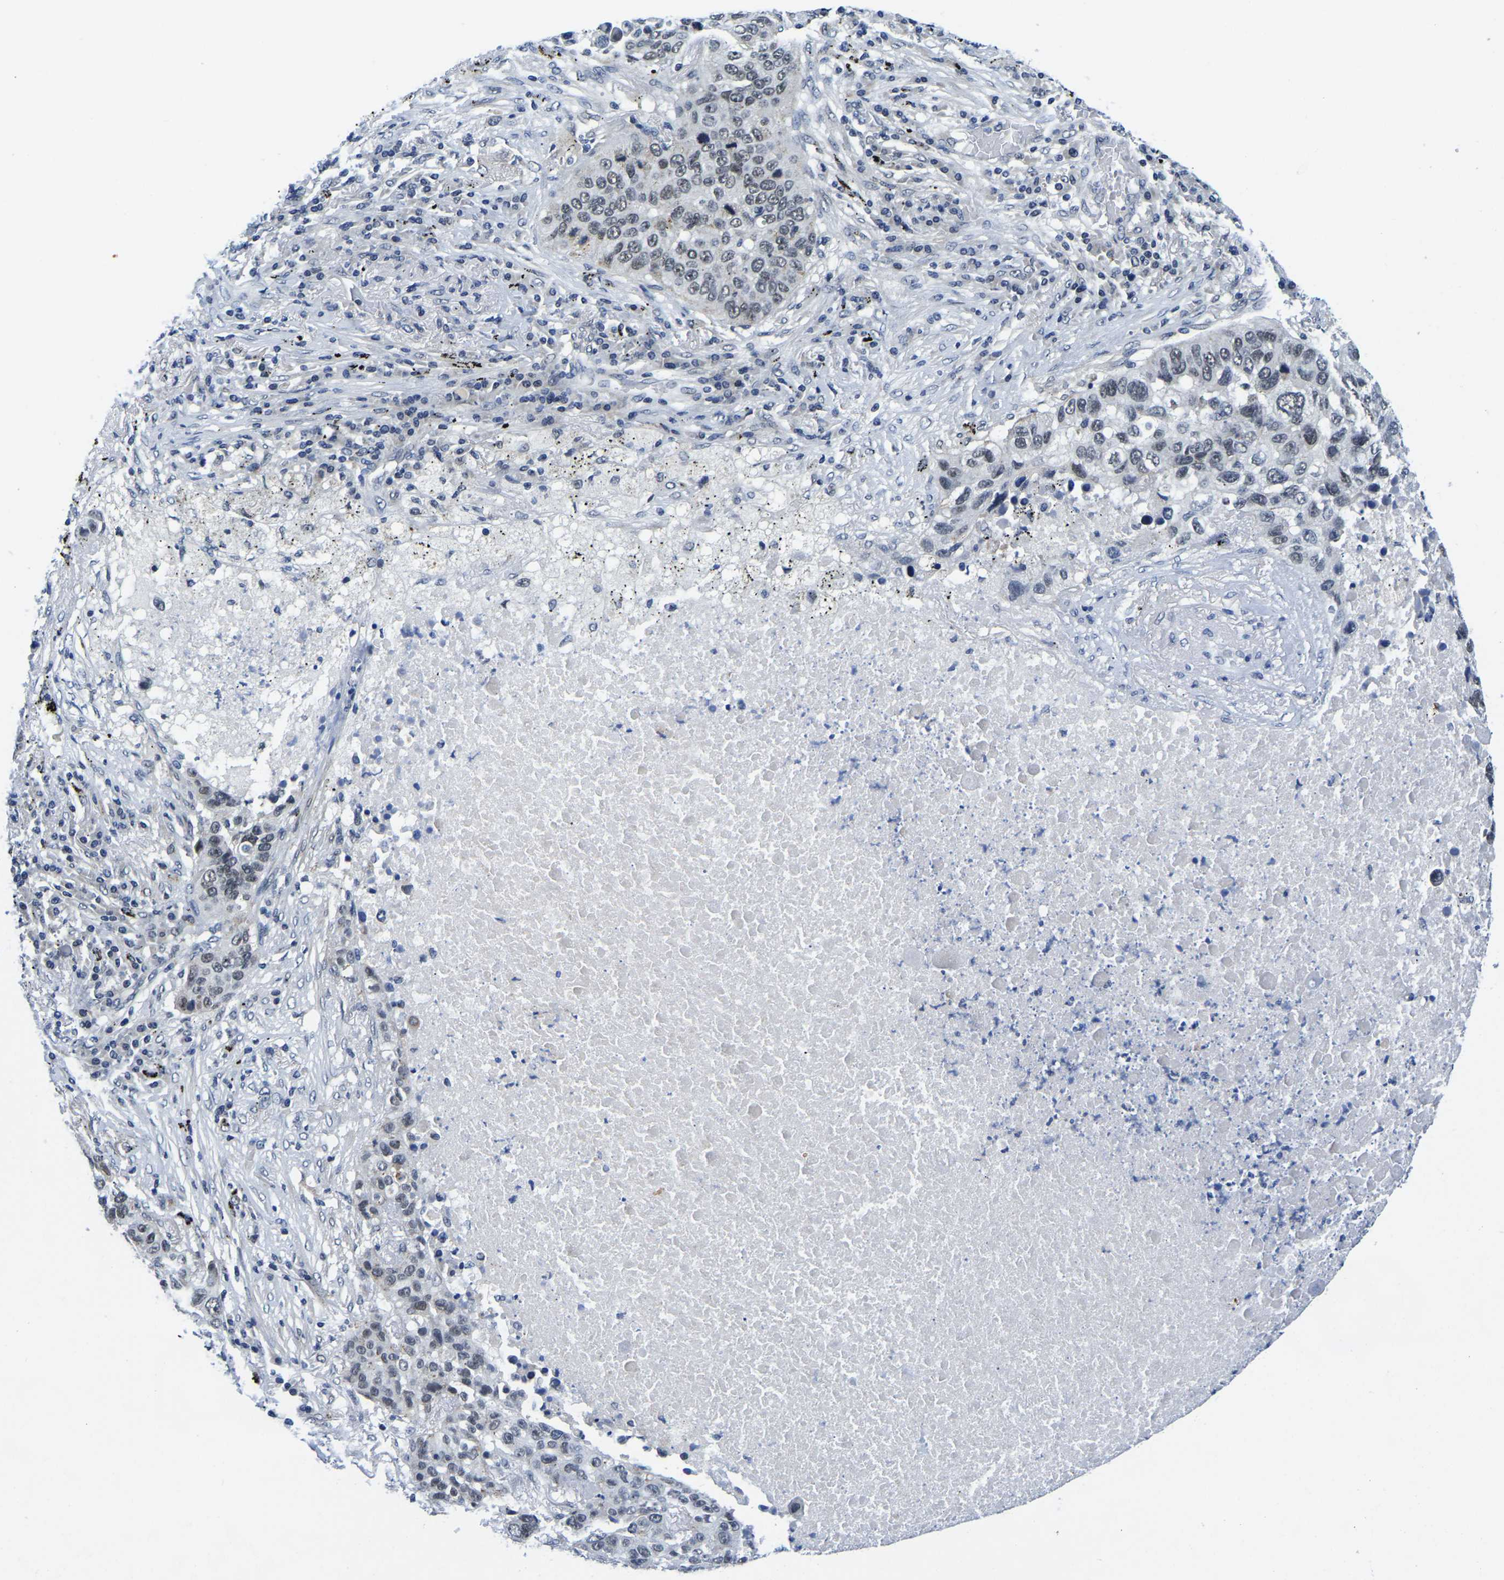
{"staining": {"intensity": "weak", "quantity": "25%-75%", "location": "nuclear"}, "tissue": "lung cancer", "cell_type": "Tumor cells", "image_type": "cancer", "snomed": [{"axis": "morphology", "description": "Squamous cell carcinoma, NOS"}, {"axis": "topography", "description": "Lung"}], "caption": "Immunohistochemistry (IHC) image of neoplastic tissue: human squamous cell carcinoma (lung) stained using IHC displays low levels of weak protein expression localized specifically in the nuclear of tumor cells, appearing as a nuclear brown color.", "gene": "POLDIP3", "patient": {"sex": "male", "age": 57}}